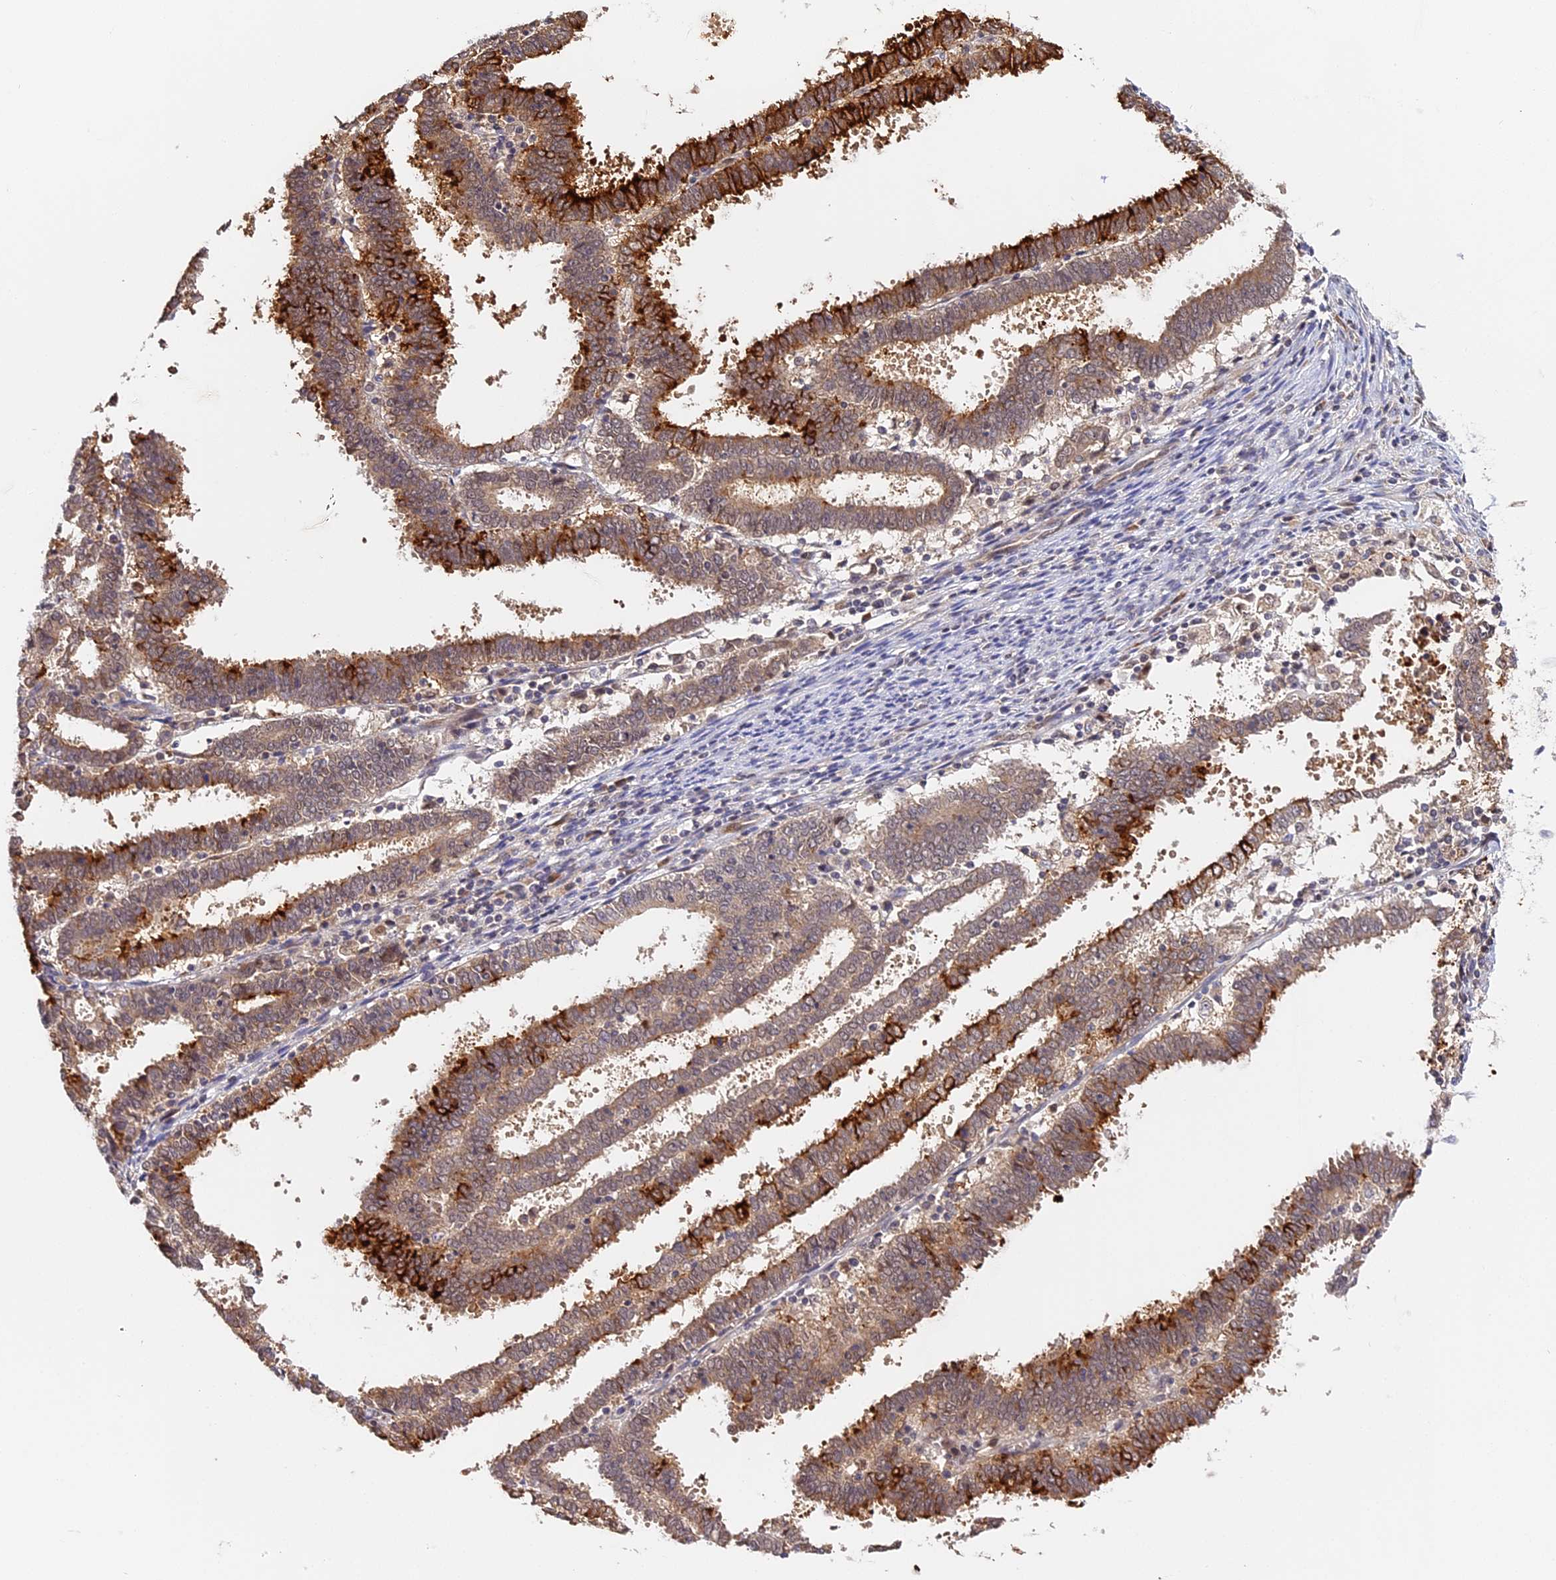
{"staining": {"intensity": "strong", "quantity": "25%-75%", "location": "cytoplasmic/membranous"}, "tissue": "endometrial cancer", "cell_type": "Tumor cells", "image_type": "cancer", "snomed": [{"axis": "morphology", "description": "Adenocarcinoma, NOS"}, {"axis": "topography", "description": "Uterus"}], "caption": "Endometrial adenocarcinoma stained with a protein marker exhibits strong staining in tumor cells.", "gene": "IMPACT", "patient": {"sex": "female", "age": 83}}